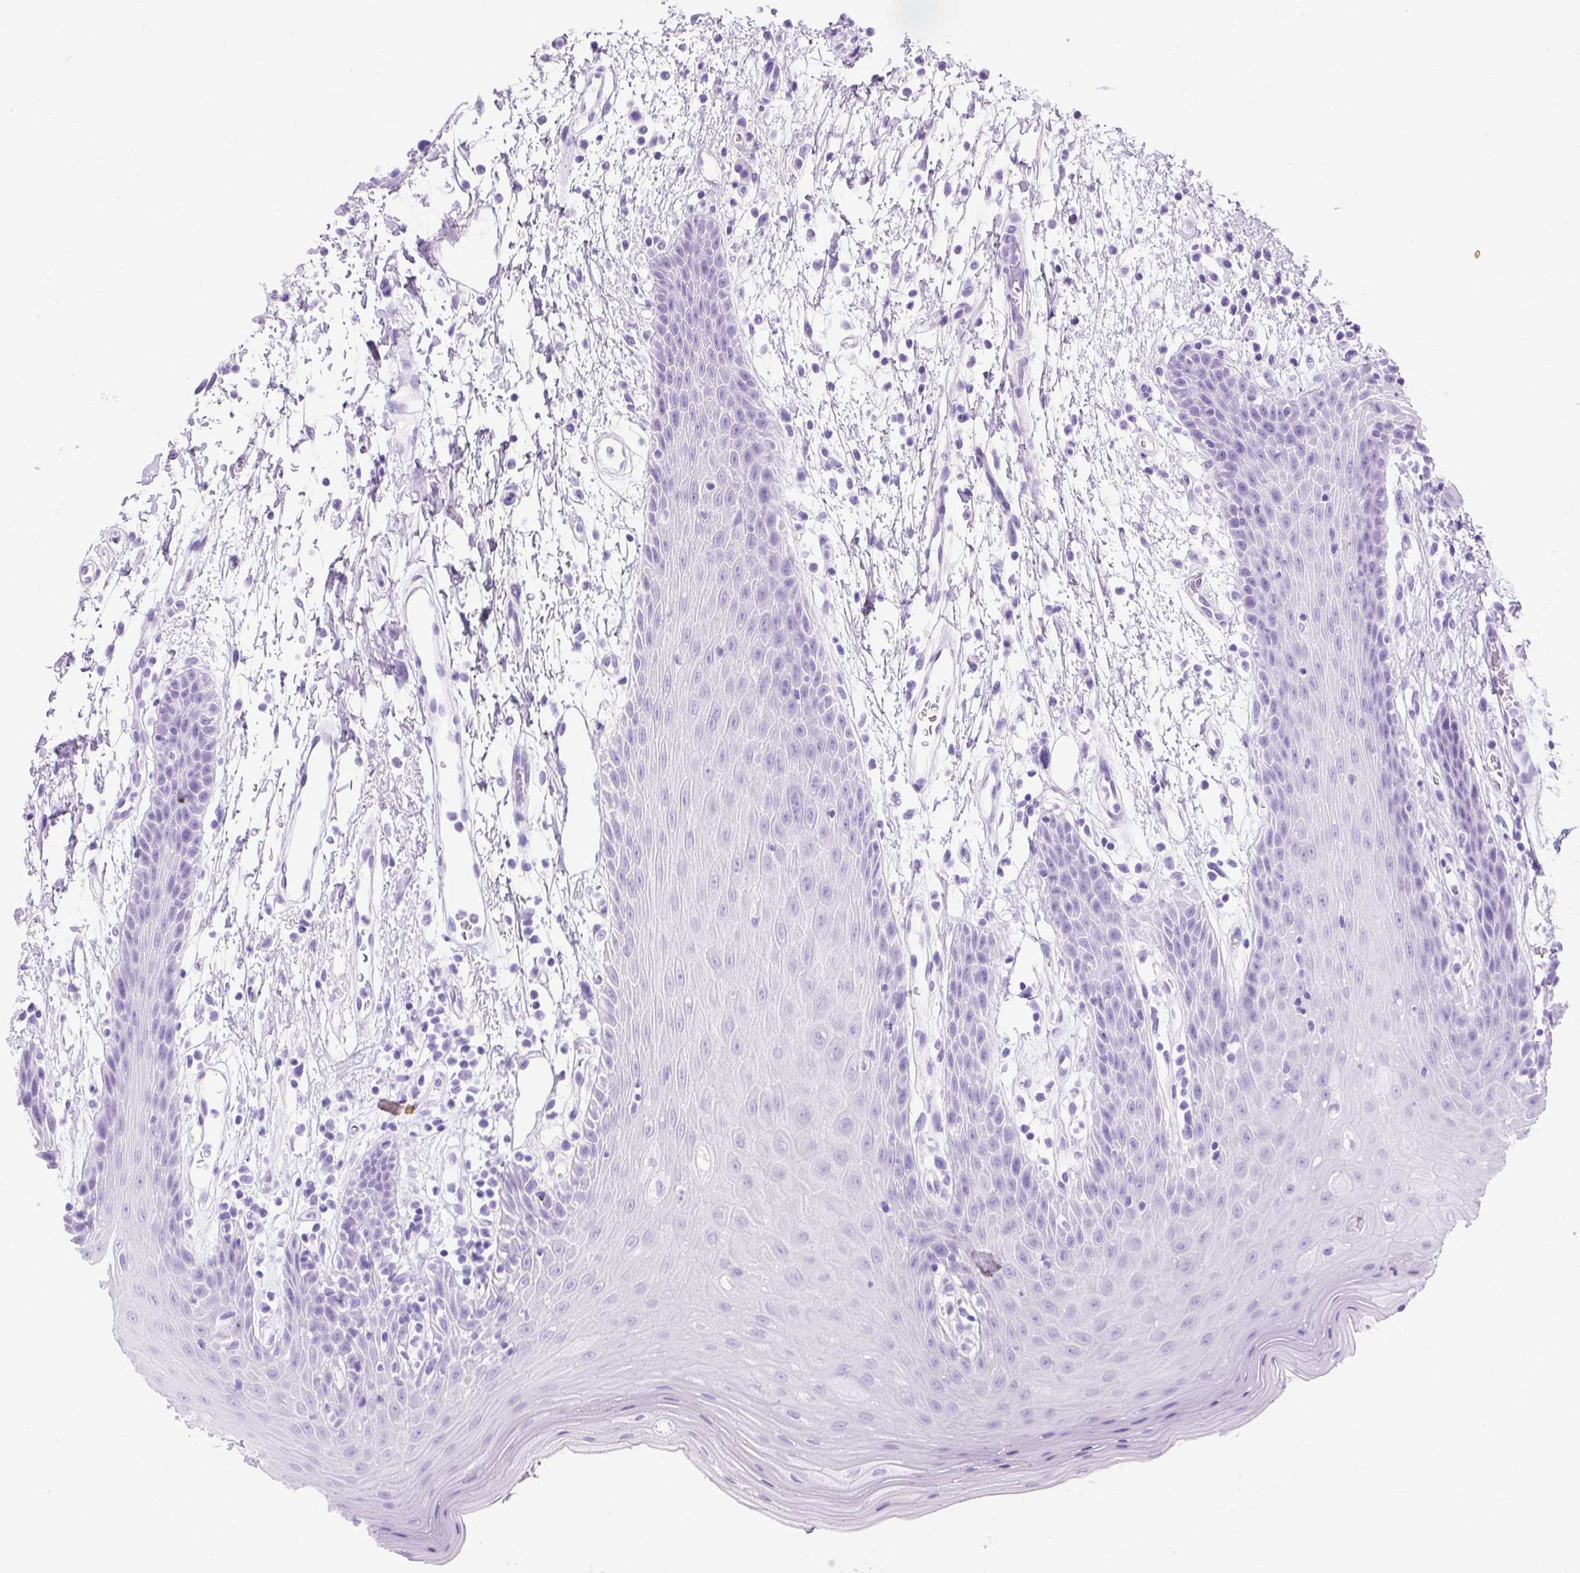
{"staining": {"intensity": "negative", "quantity": "none", "location": "none"}, "tissue": "oral mucosa", "cell_type": "Squamous epithelial cells", "image_type": "normal", "snomed": [{"axis": "morphology", "description": "Normal tissue, NOS"}, {"axis": "topography", "description": "Oral tissue"}, {"axis": "topography", "description": "Tounge, NOS"}], "caption": "Immunohistochemical staining of benign human oral mucosa displays no significant expression in squamous epithelial cells. (Stains: DAB immunohistochemistry with hematoxylin counter stain, Microscopy: brightfield microscopy at high magnification).", "gene": "PVALB", "patient": {"sex": "female", "age": 59}}